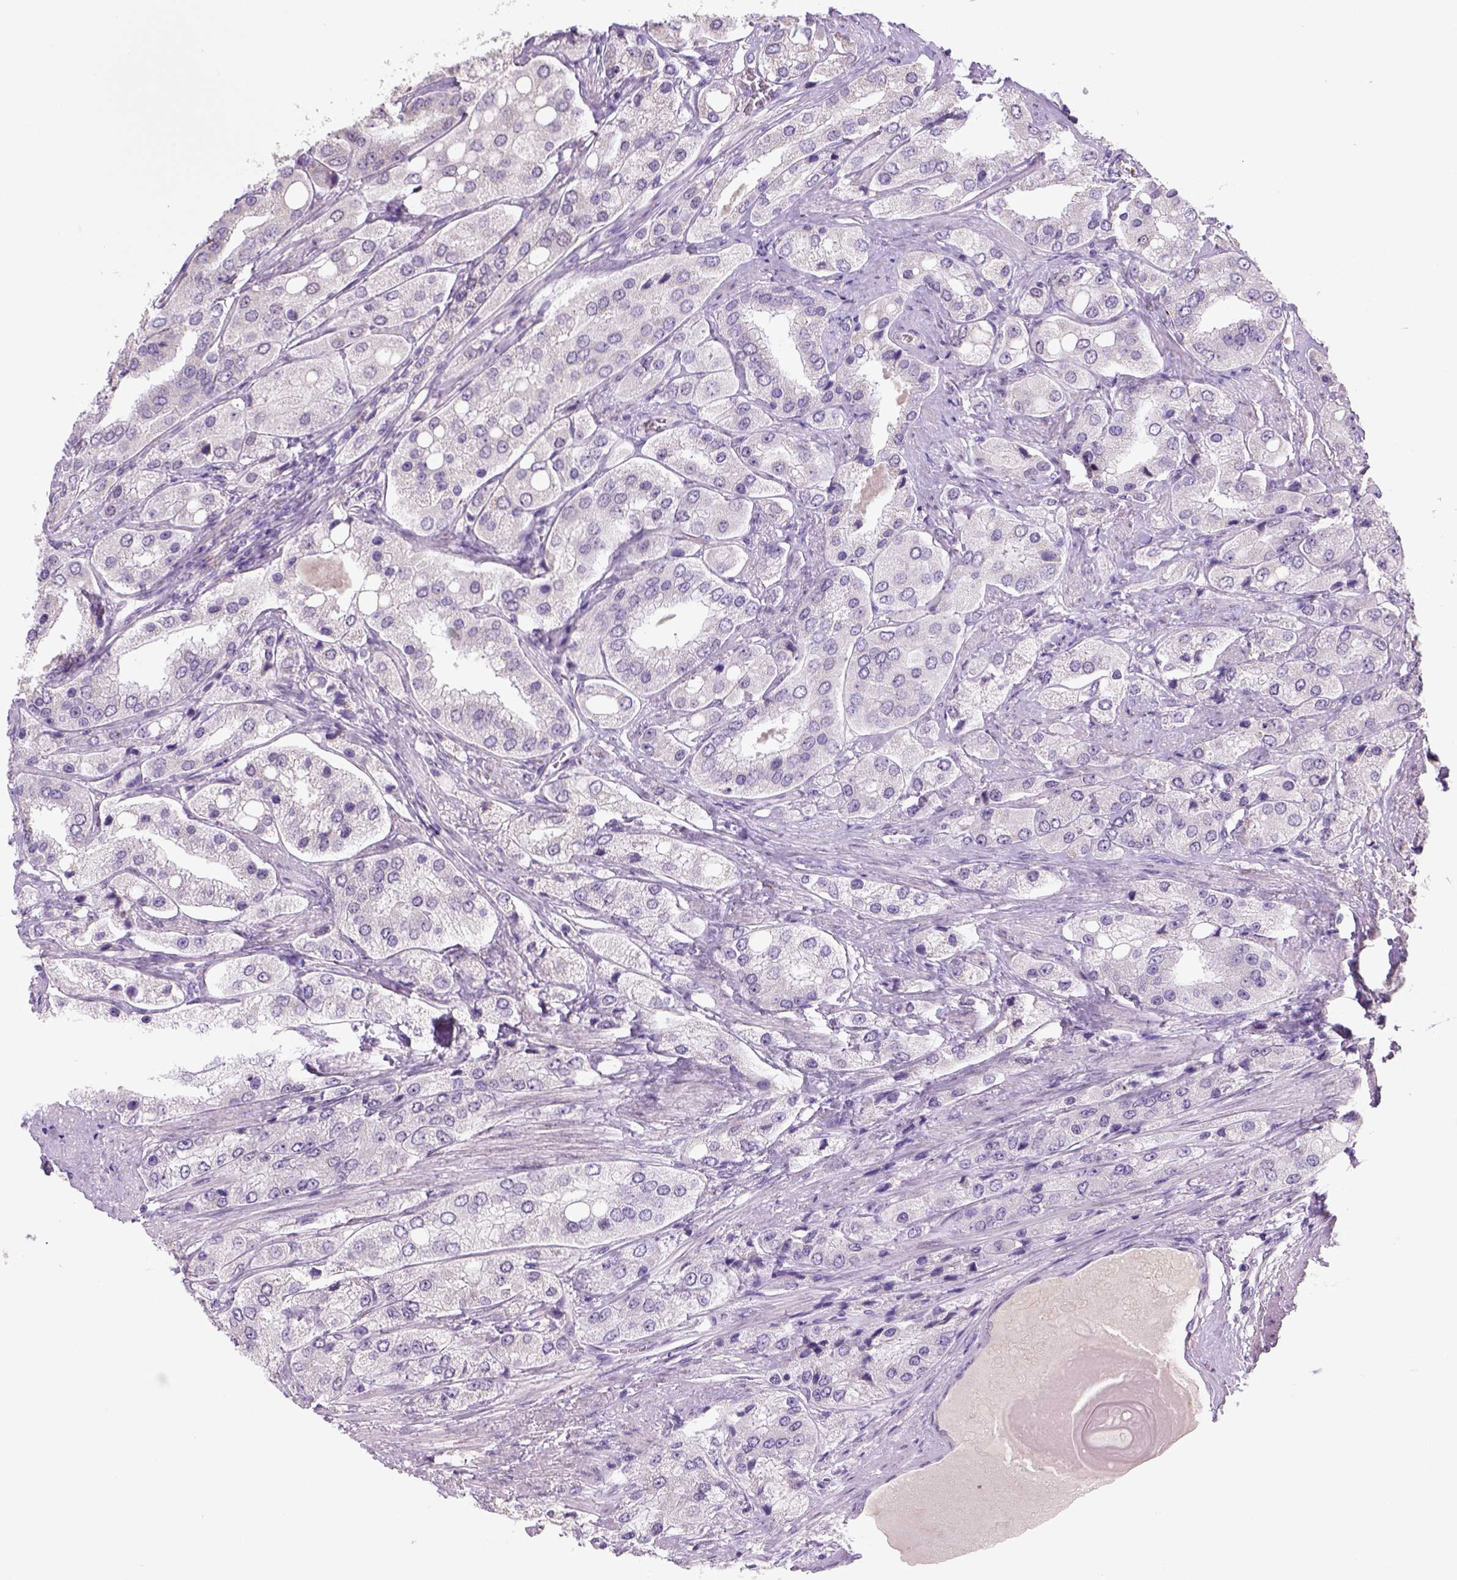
{"staining": {"intensity": "negative", "quantity": "none", "location": "none"}, "tissue": "prostate cancer", "cell_type": "Tumor cells", "image_type": "cancer", "snomed": [{"axis": "morphology", "description": "Adenocarcinoma, Low grade"}, {"axis": "topography", "description": "Prostate"}], "caption": "DAB immunohistochemical staining of adenocarcinoma (low-grade) (prostate) demonstrates no significant positivity in tumor cells.", "gene": "ZMAT4", "patient": {"sex": "male", "age": 69}}